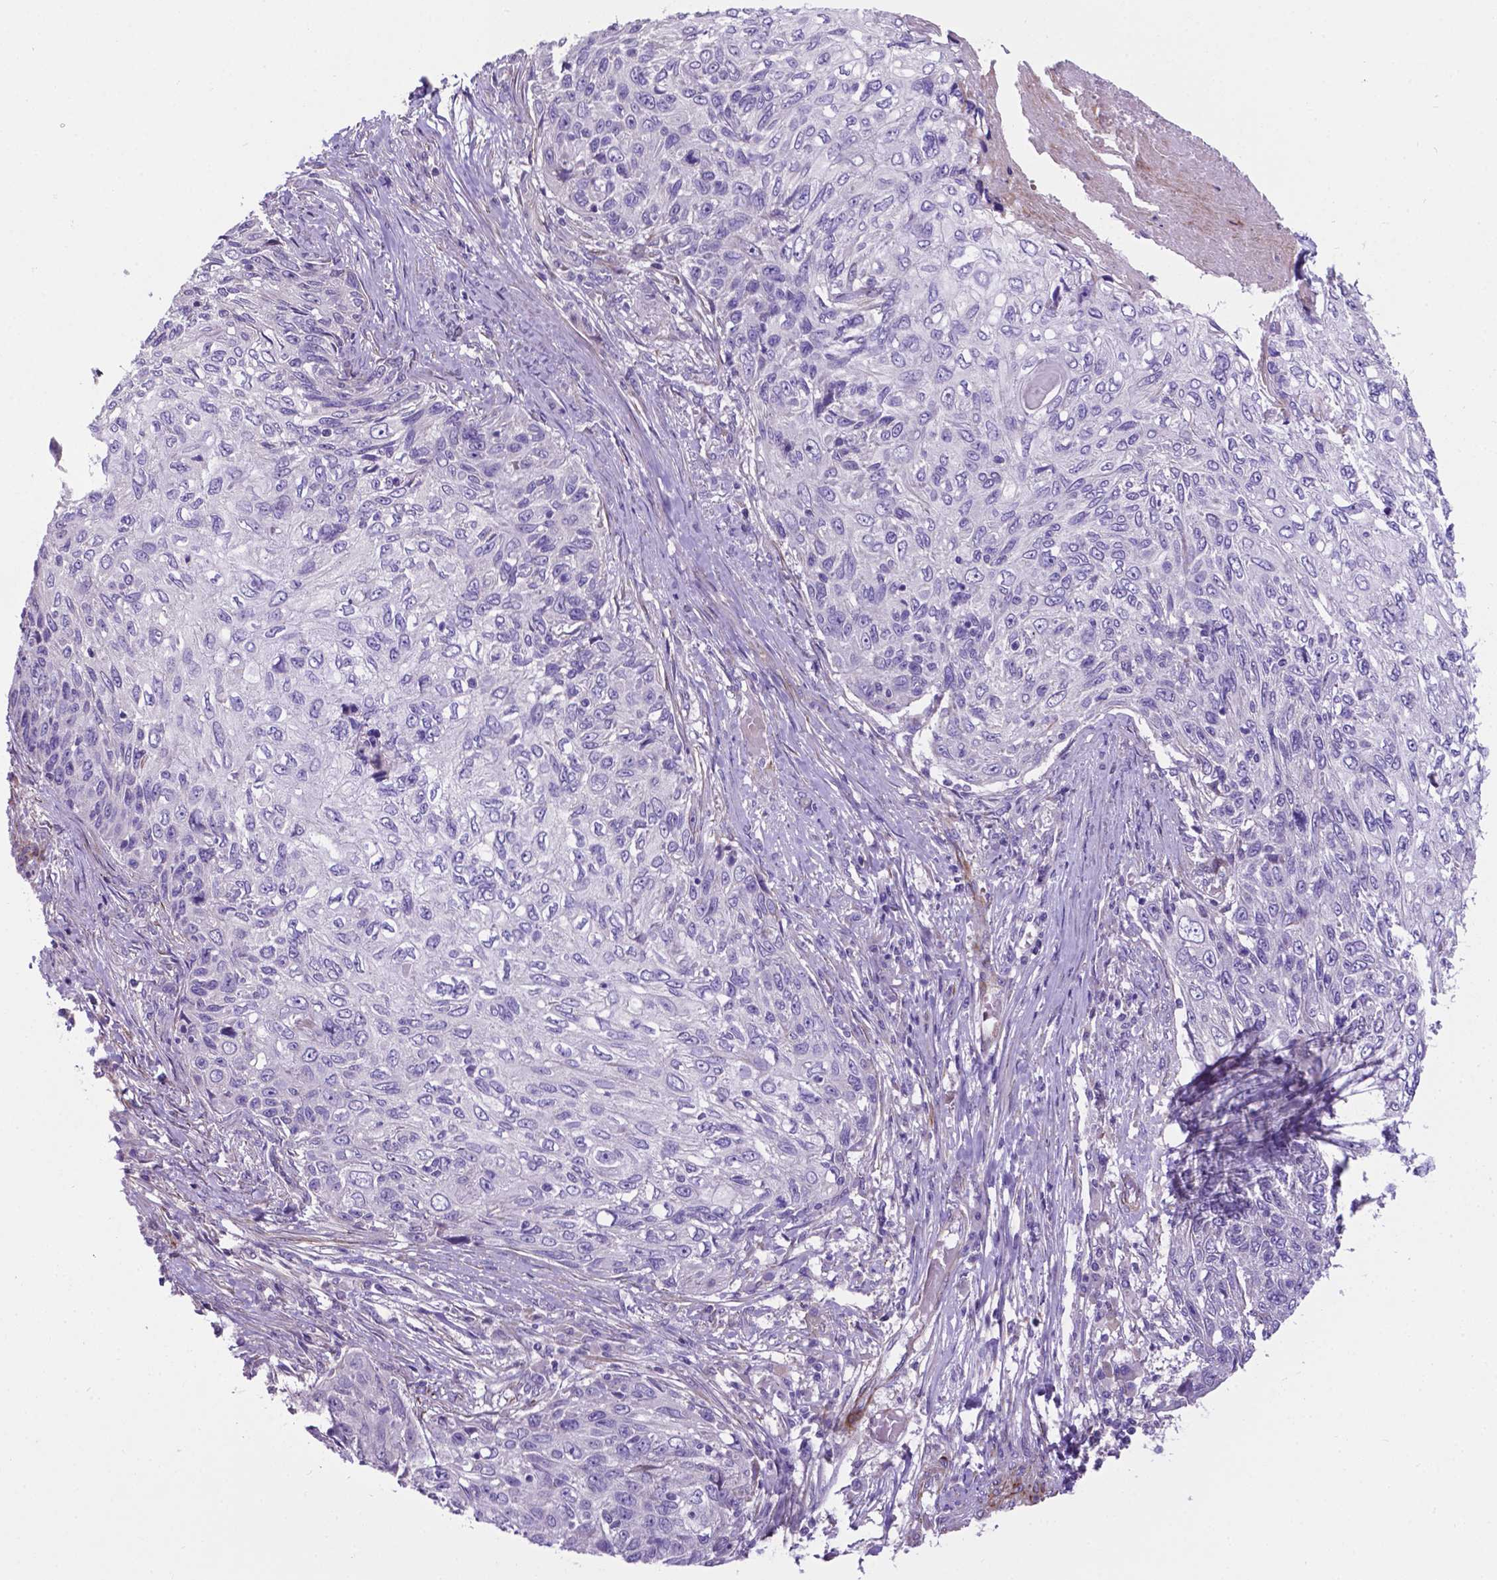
{"staining": {"intensity": "negative", "quantity": "none", "location": "none"}, "tissue": "skin cancer", "cell_type": "Tumor cells", "image_type": "cancer", "snomed": [{"axis": "morphology", "description": "Squamous cell carcinoma, NOS"}, {"axis": "topography", "description": "Skin"}], "caption": "Immunohistochemical staining of skin squamous cell carcinoma reveals no significant positivity in tumor cells.", "gene": "PFKFB4", "patient": {"sex": "male", "age": 92}}